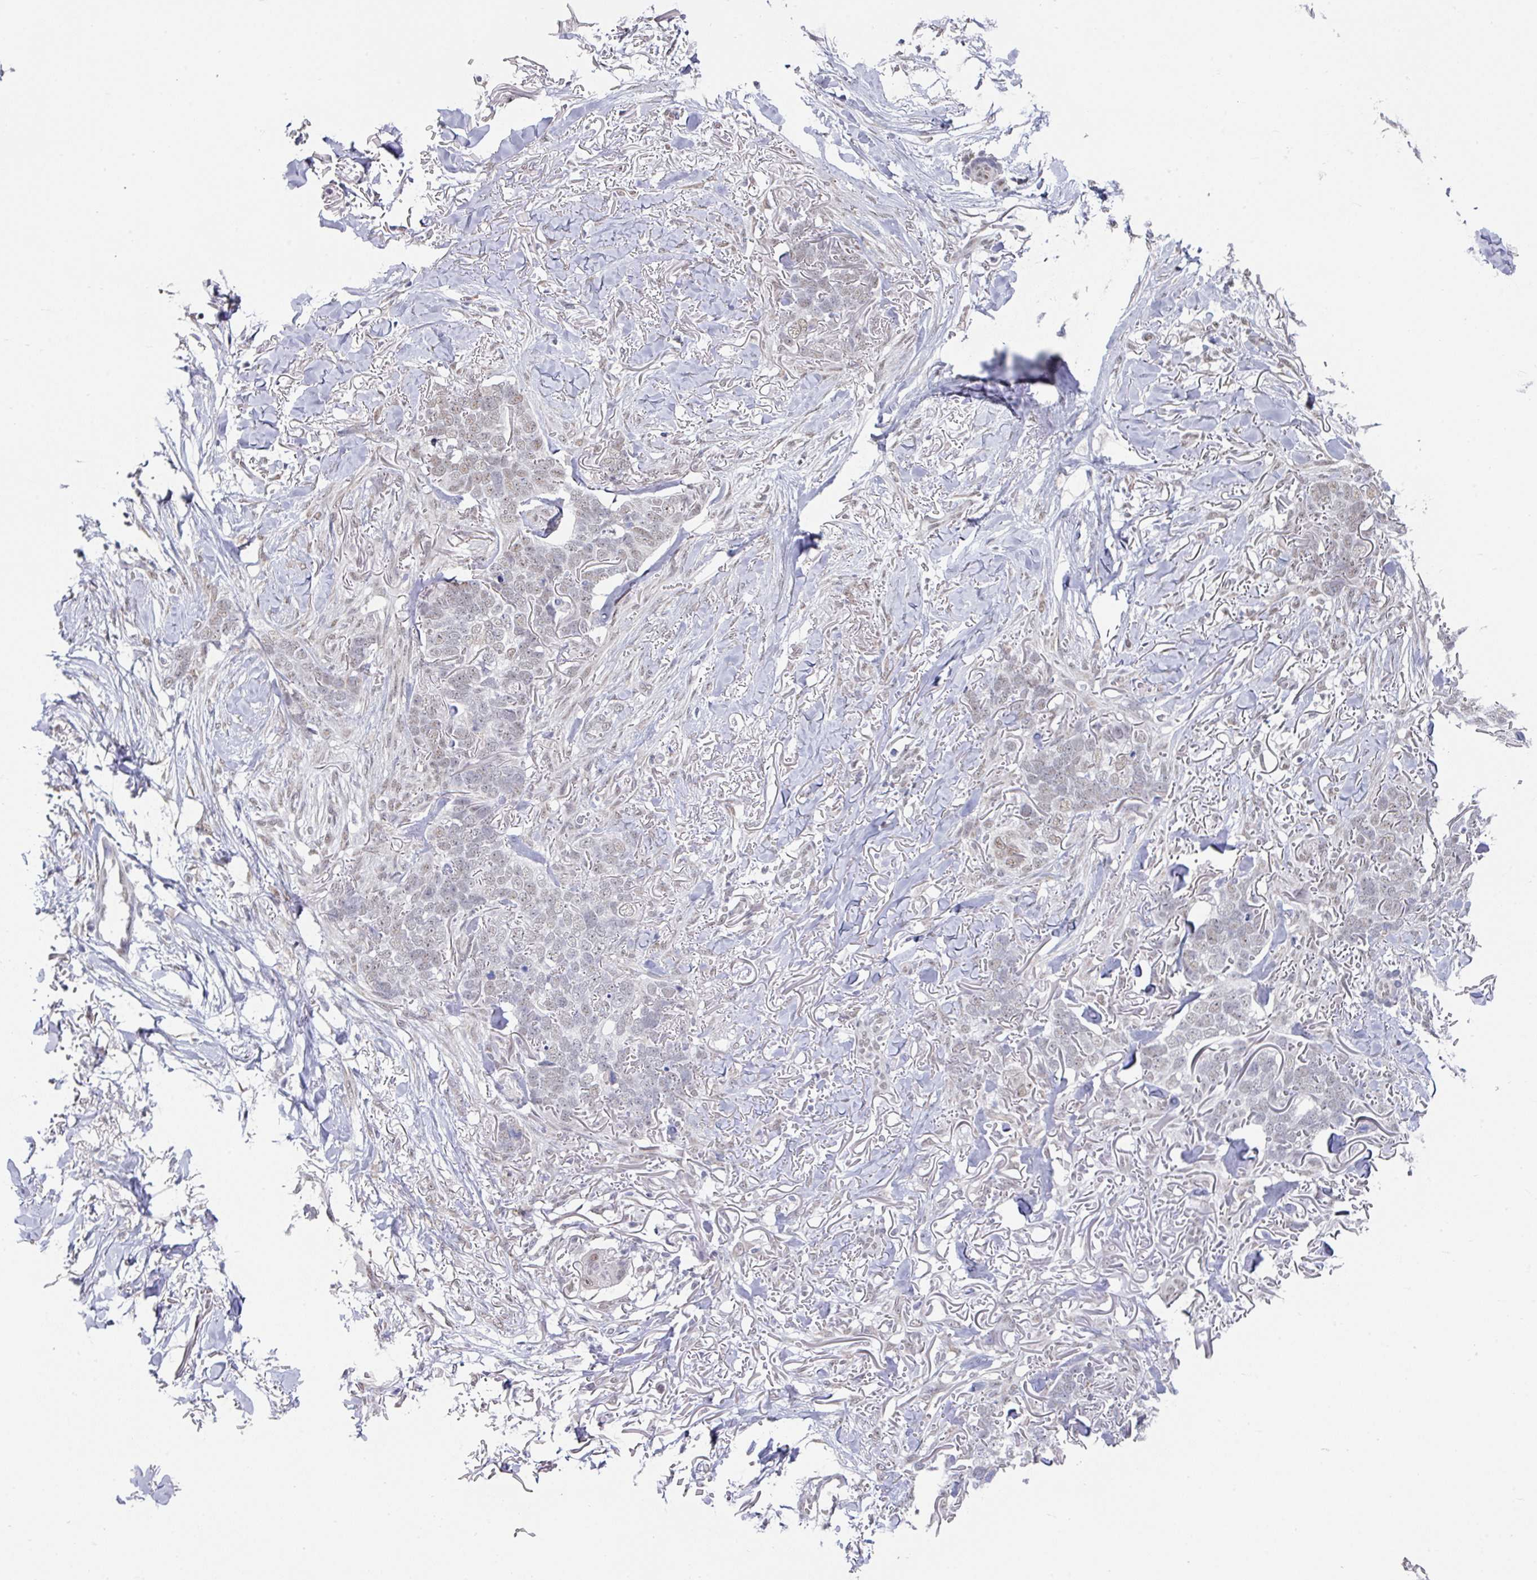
{"staining": {"intensity": "weak", "quantity": "25%-75%", "location": "nuclear"}, "tissue": "skin cancer", "cell_type": "Tumor cells", "image_type": "cancer", "snomed": [{"axis": "morphology", "description": "Normal tissue, NOS"}, {"axis": "morphology", "description": "Basal cell carcinoma"}, {"axis": "topography", "description": "Skin"}], "caption": "A histopathology image of skin cancer stained for a protein shows weak nuclear brown staining in tumor cells.", "gene": "TMED5", "patient": {"sex": "male", "age": 77}}